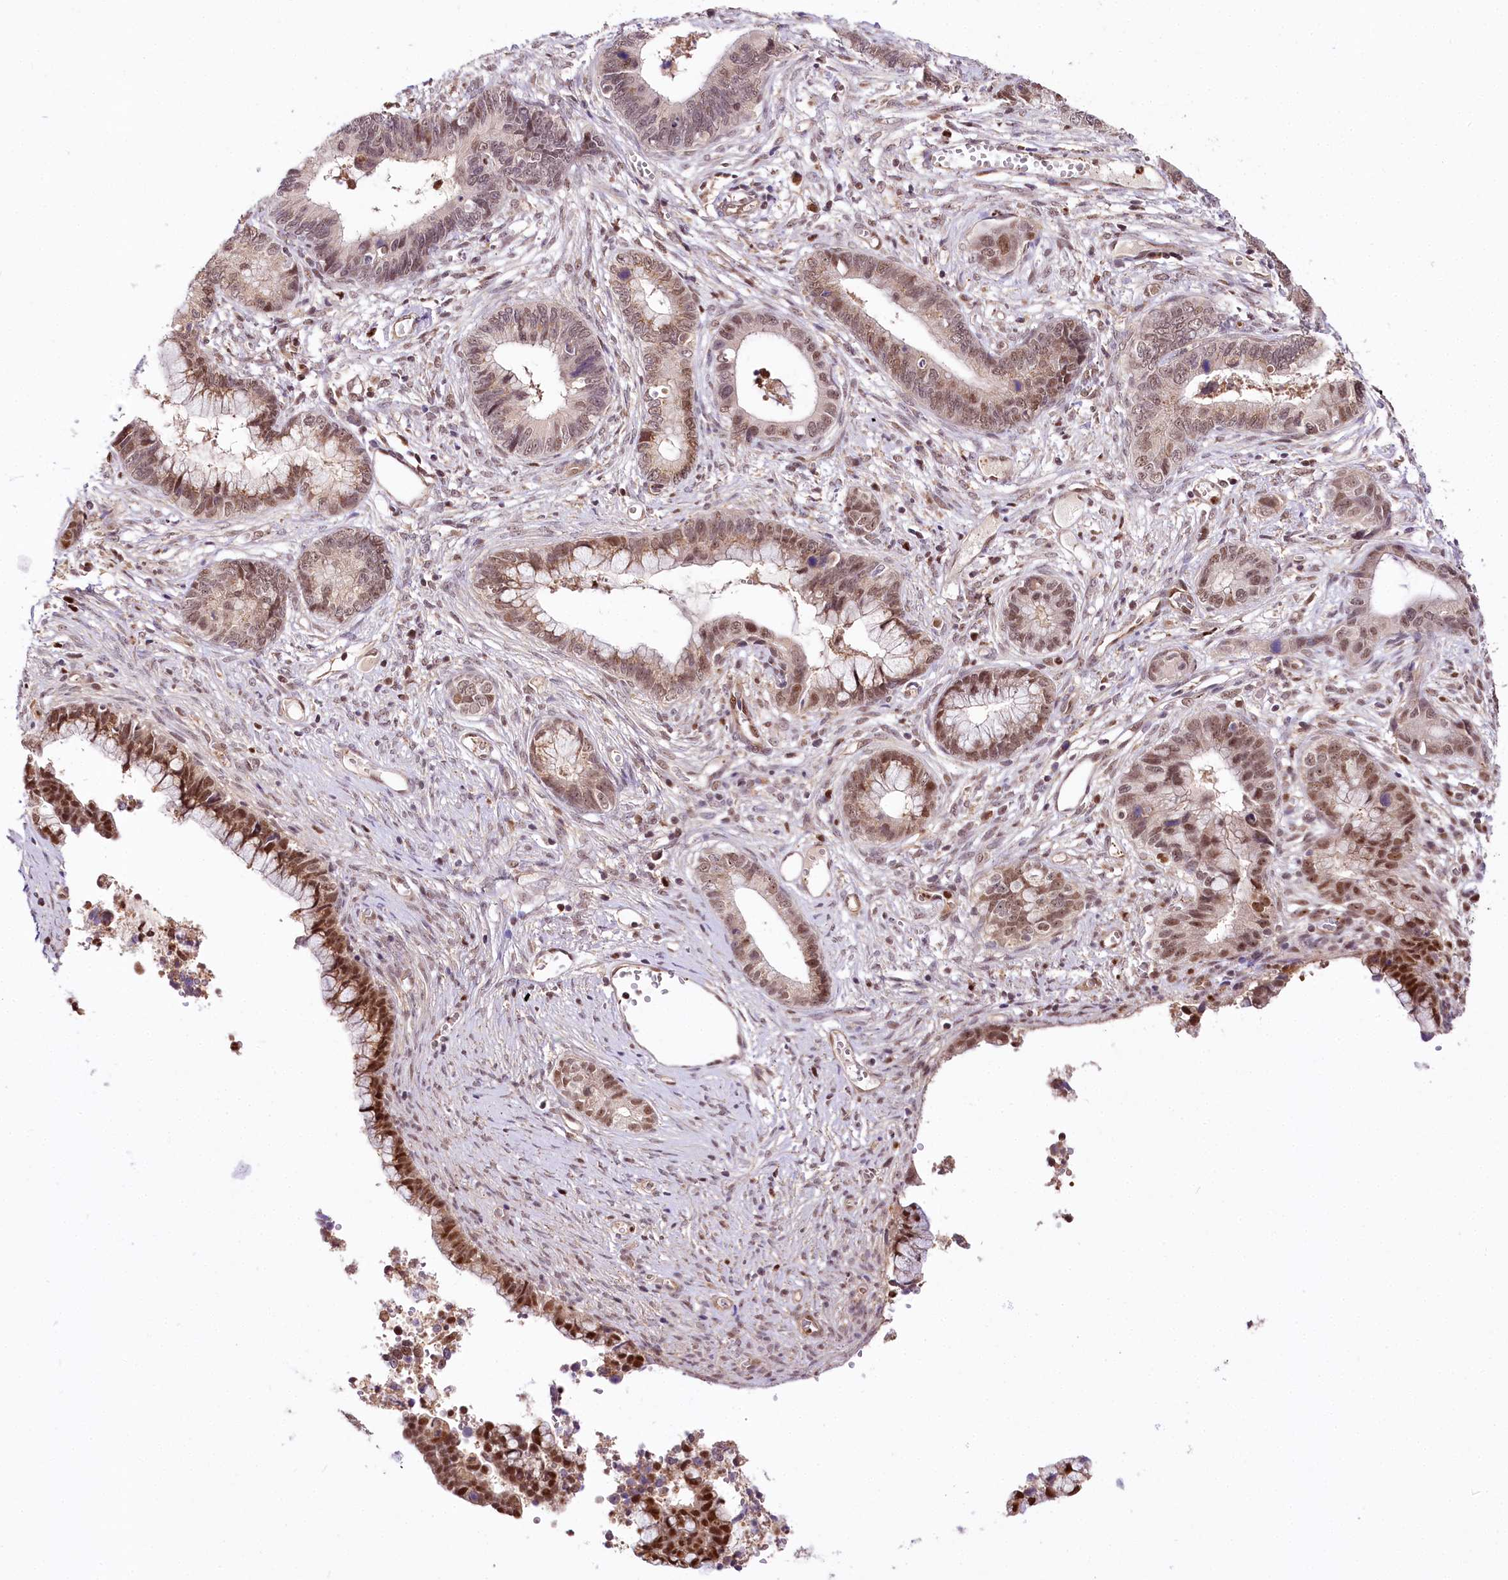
{"staining": {"intensity": "moderate", "quantity": ">75%", "location": "nuclear"}, "tissue": "cervical cancer", "cell_type": "Tumor cells", "image_type": "cancer", "snomed": [{"axis": "morphology", "description": "Adenocarcinoma, NOS"}, {"axis": "topography", "description": "Cervix"}], "caption": "Protein expression analysis of human cervical cancer reveals moderate nuclear positivity in about >75% of tumor cells.", "gene": "GNL3L", "patient": {"sex": "female", "age": 44}}